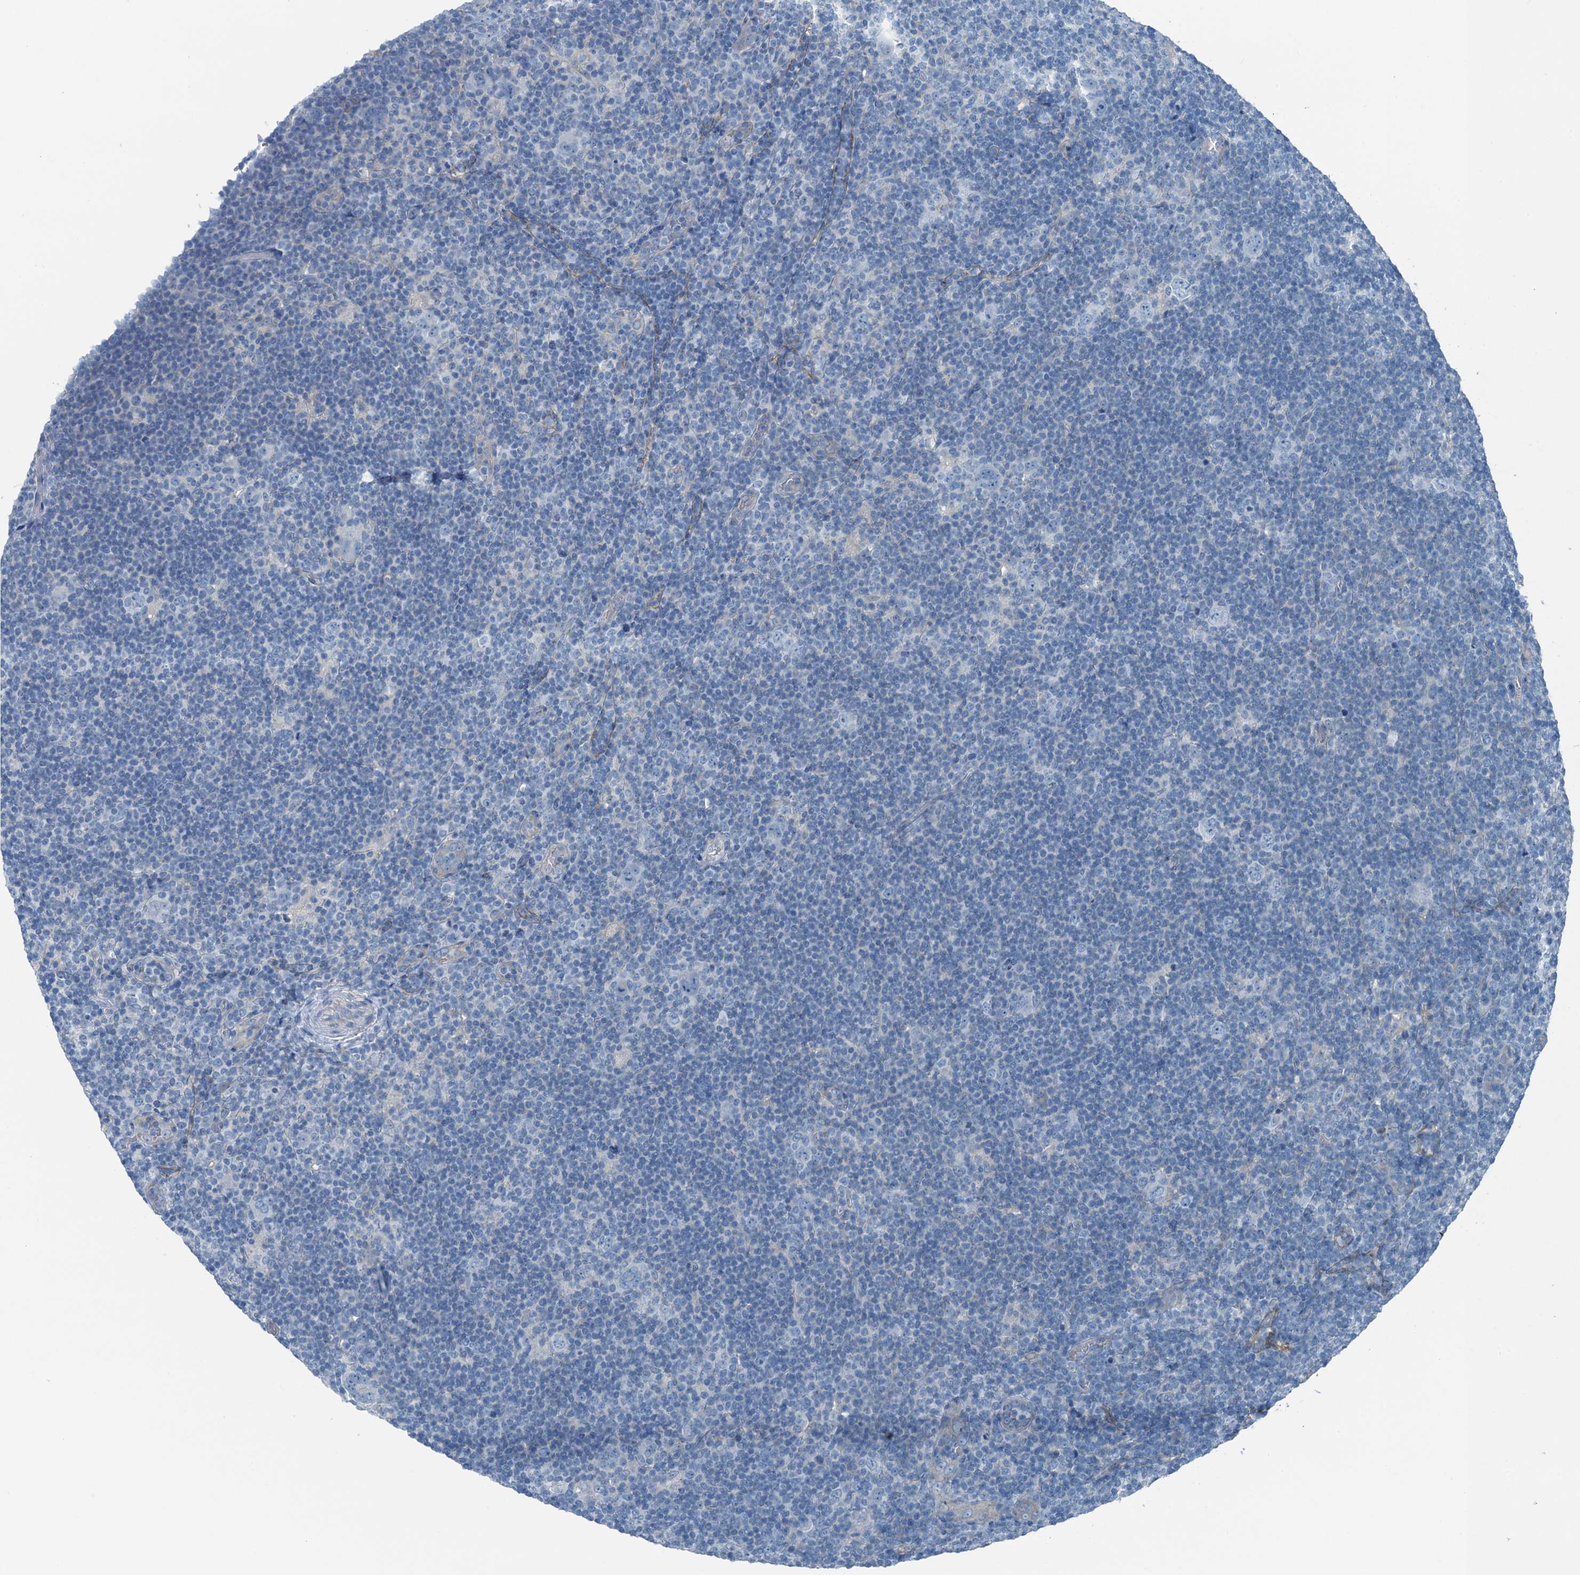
{"staining": {"intensity": "negative", "quantity": "none", "location": "none"}, "tissue": "lymphoma", "cell_type": "Tumor cells", "image_type": "cancer", "snomed": [{"axis": "morphology", "description": "Hodgkin's disease, NOS"}, {"axis": "topography", "description": "Lymph node"}], "caption": "DAB (3,3'-diaminobenzidine) immunohistochemical staining of human lymphoma demonstrates no significant staining in tumor cells.", "gene": "TMOD2", "patient": {"sex": "female", "age": 57}}